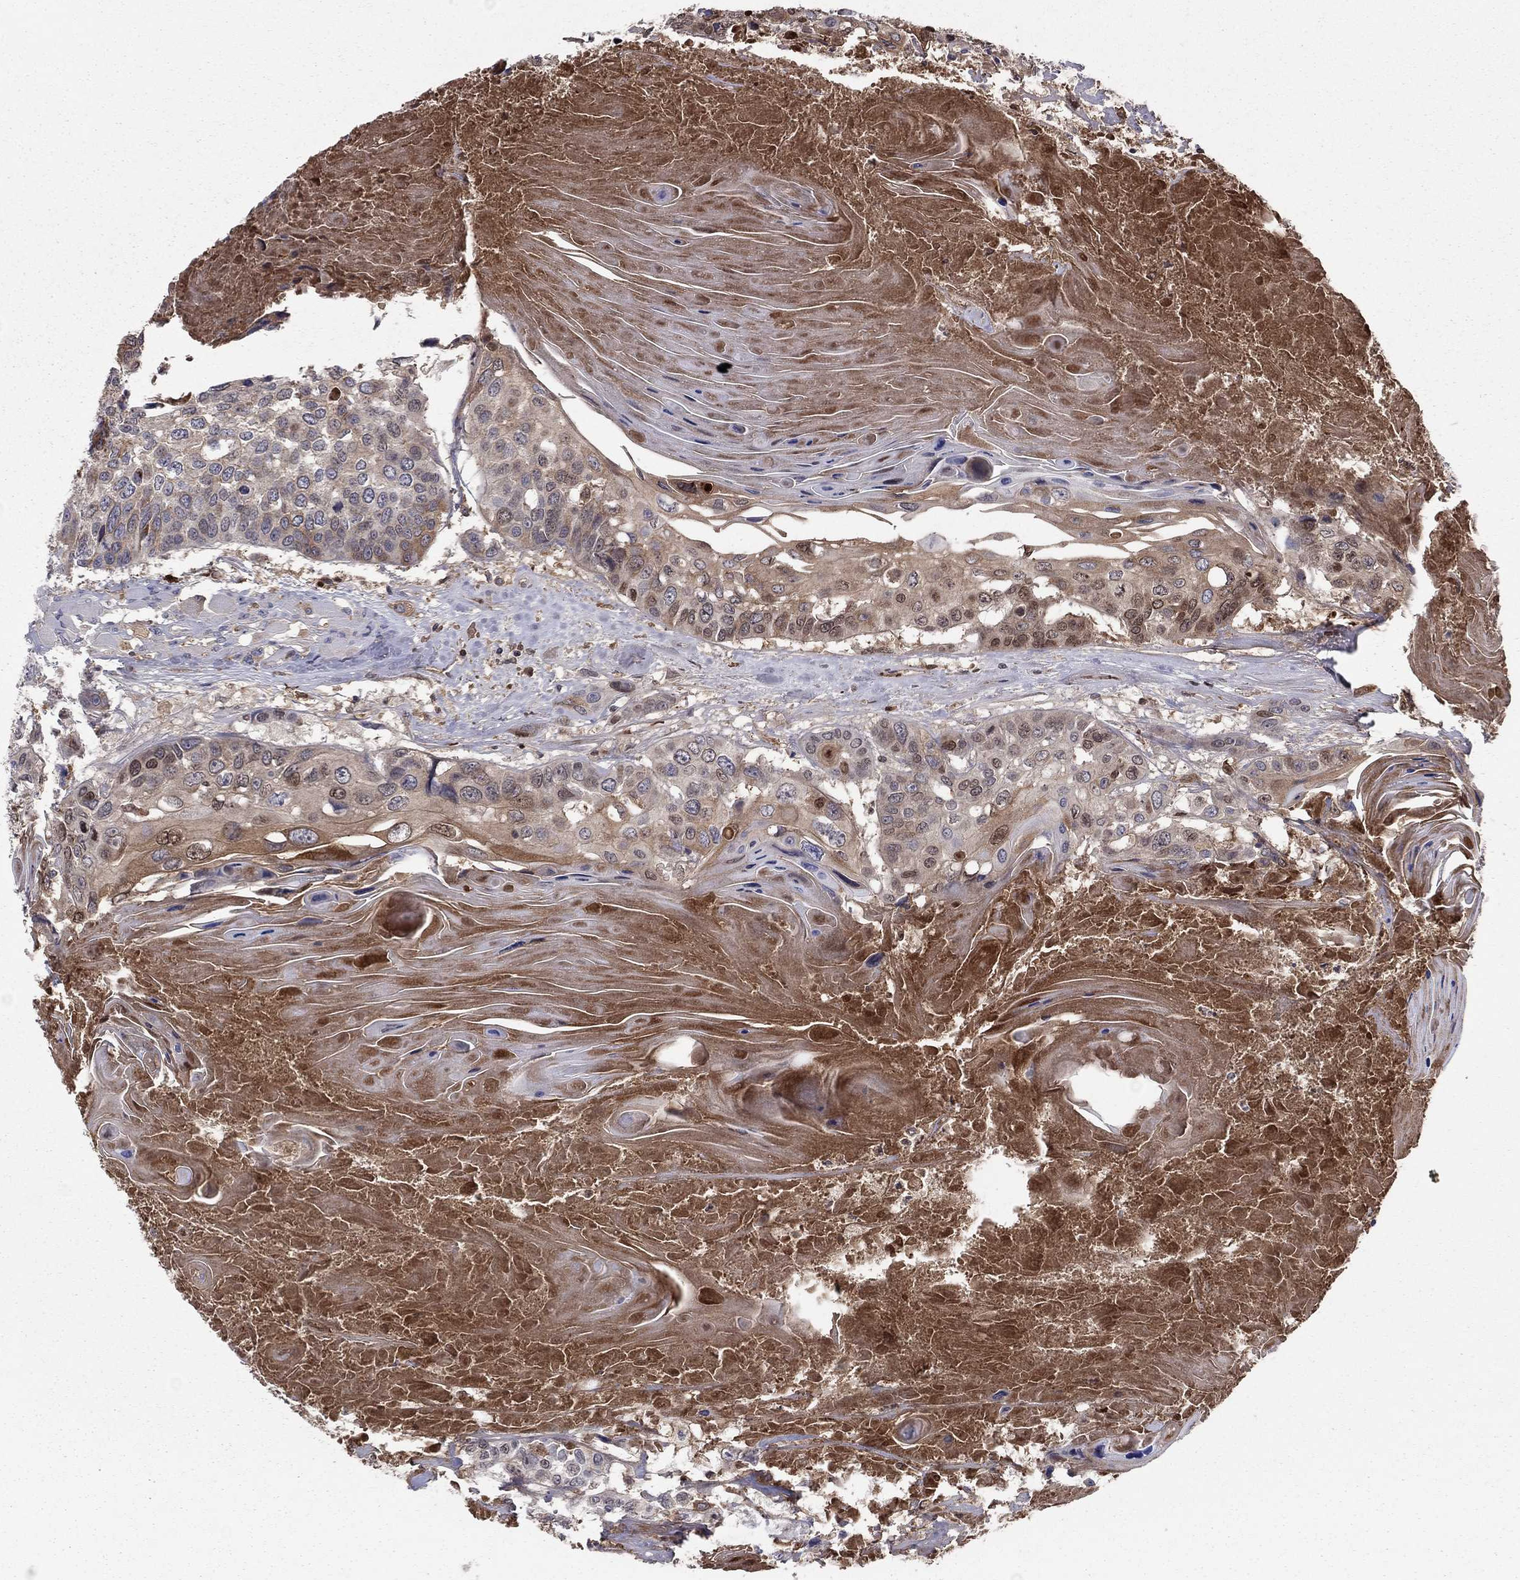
{"staining": {"intensity": "moderate", "quantity": "25%-75%", "location": "cytoplasmic/membranous"}, "tissue": "head and neck cancer", "cell_type": "Tumor cells", "image_type": "cancer", "snomed": [{"axis": "morphology", "description": "Squamous cell carcinoma, NOS"}, {"axis": "topography", "description": "Oral tissue"}, {"axis": "topography", "description": "Head-Neck"}], "caption": "Protein analysis of head and neck cancer tissue shows moderate cytoplasmic/membranous positivity in approximately 25%-75% of tumor cells.", "gene": "HPX", "patient": {"sex": "male", "age": 56}}